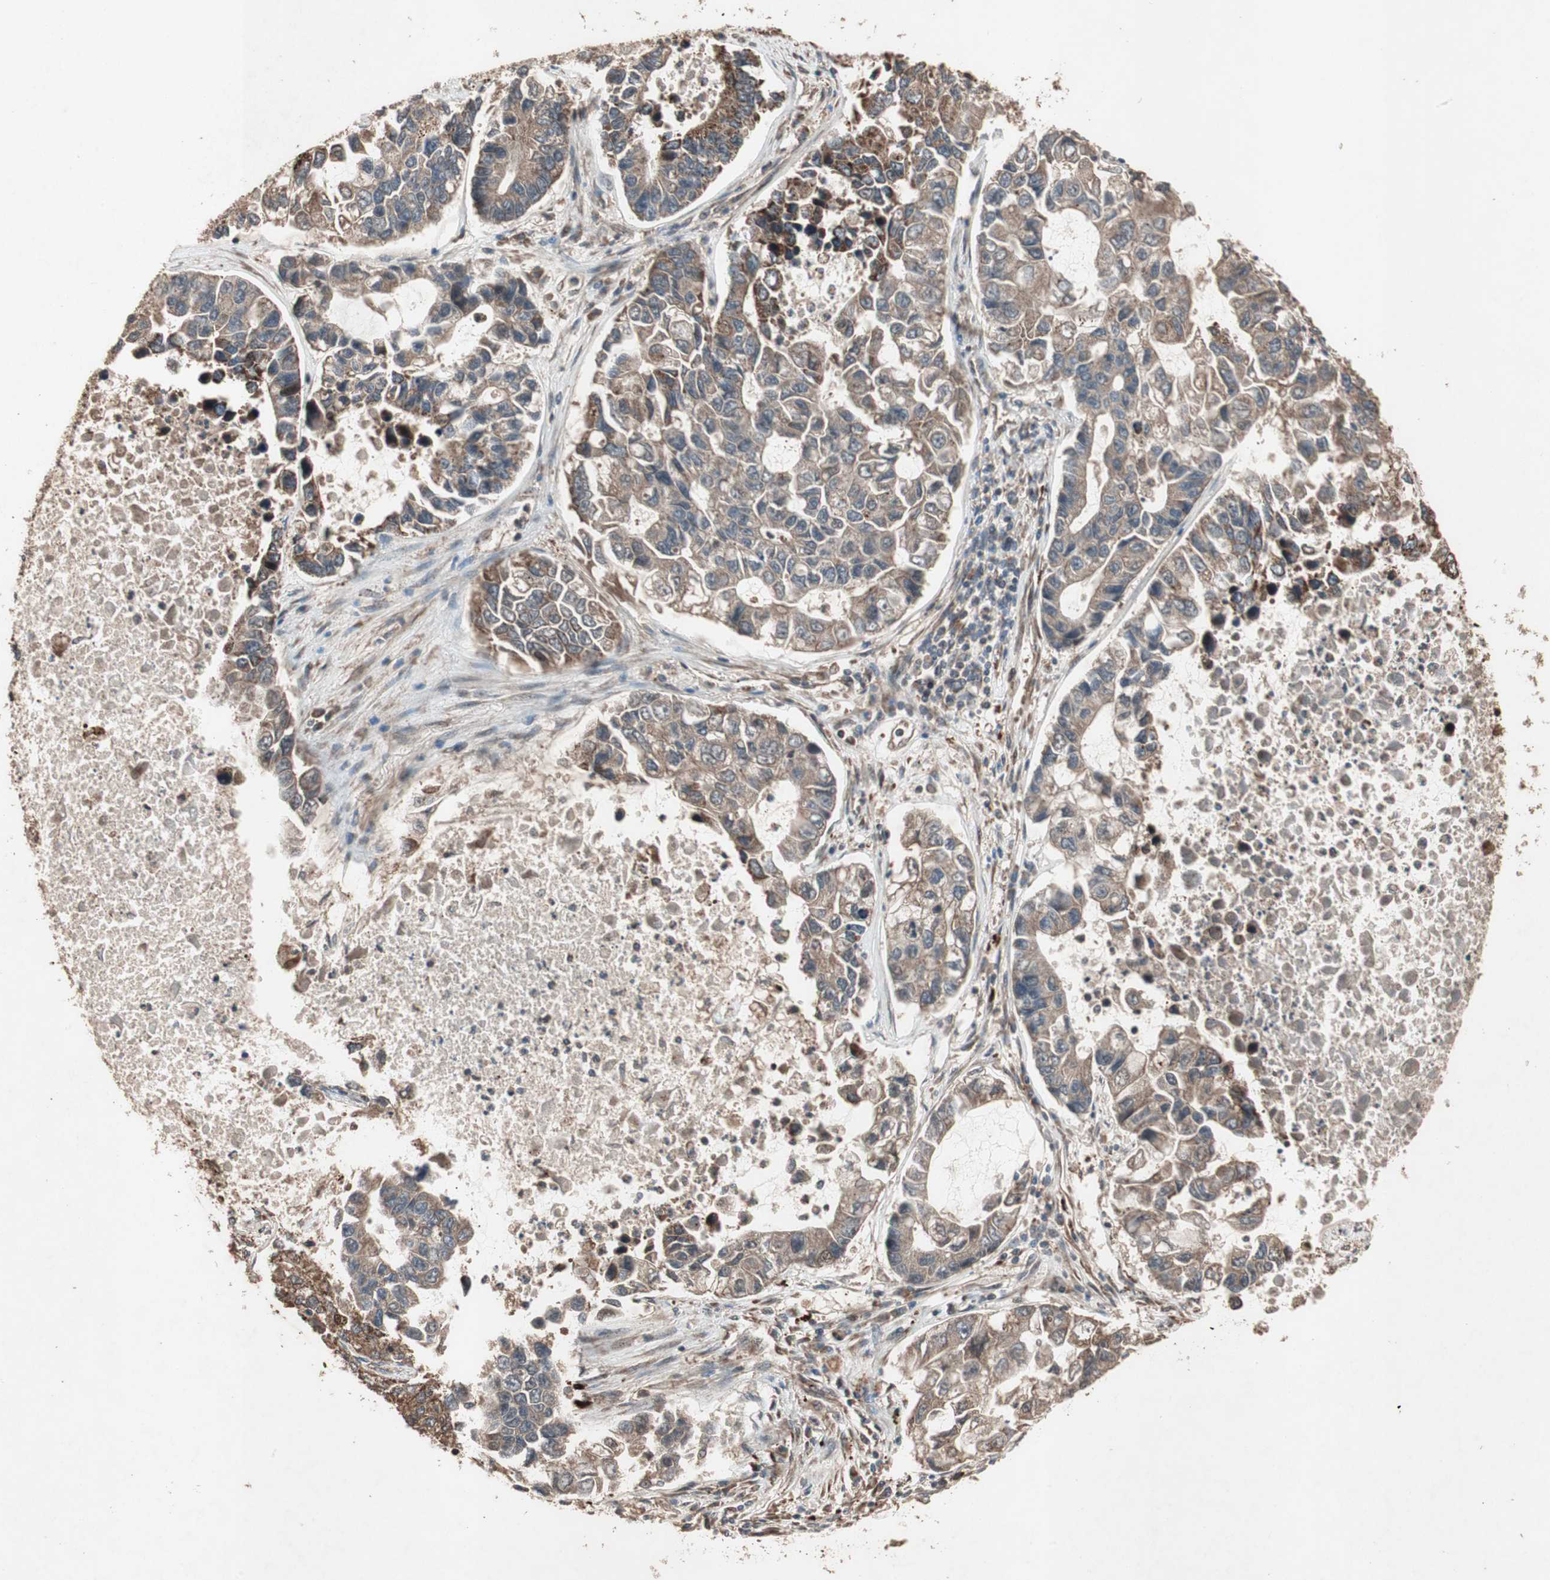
{"staining": {"intensity": "moderate", "quantity": ">75%", "location": "cytoplasmic/membranous"}, "tissue": "lung cancer", "cell_type": "Tumor cells", "image_type": "cancer", "snomed": [{"axis": "morphology", "description": "Adenocarcinoma, NOS"}, {"axis": "topography", "description": "Lung"}], "caption": "DAB immunohistochemical staining of human adenocarcinoma (lung) exhibits moderate cytoplasmic/membranous protein expression in approximately >75% of tumor cells.", "gene": "RAB1A", "patient": {"sex": "female", "age": 51}}